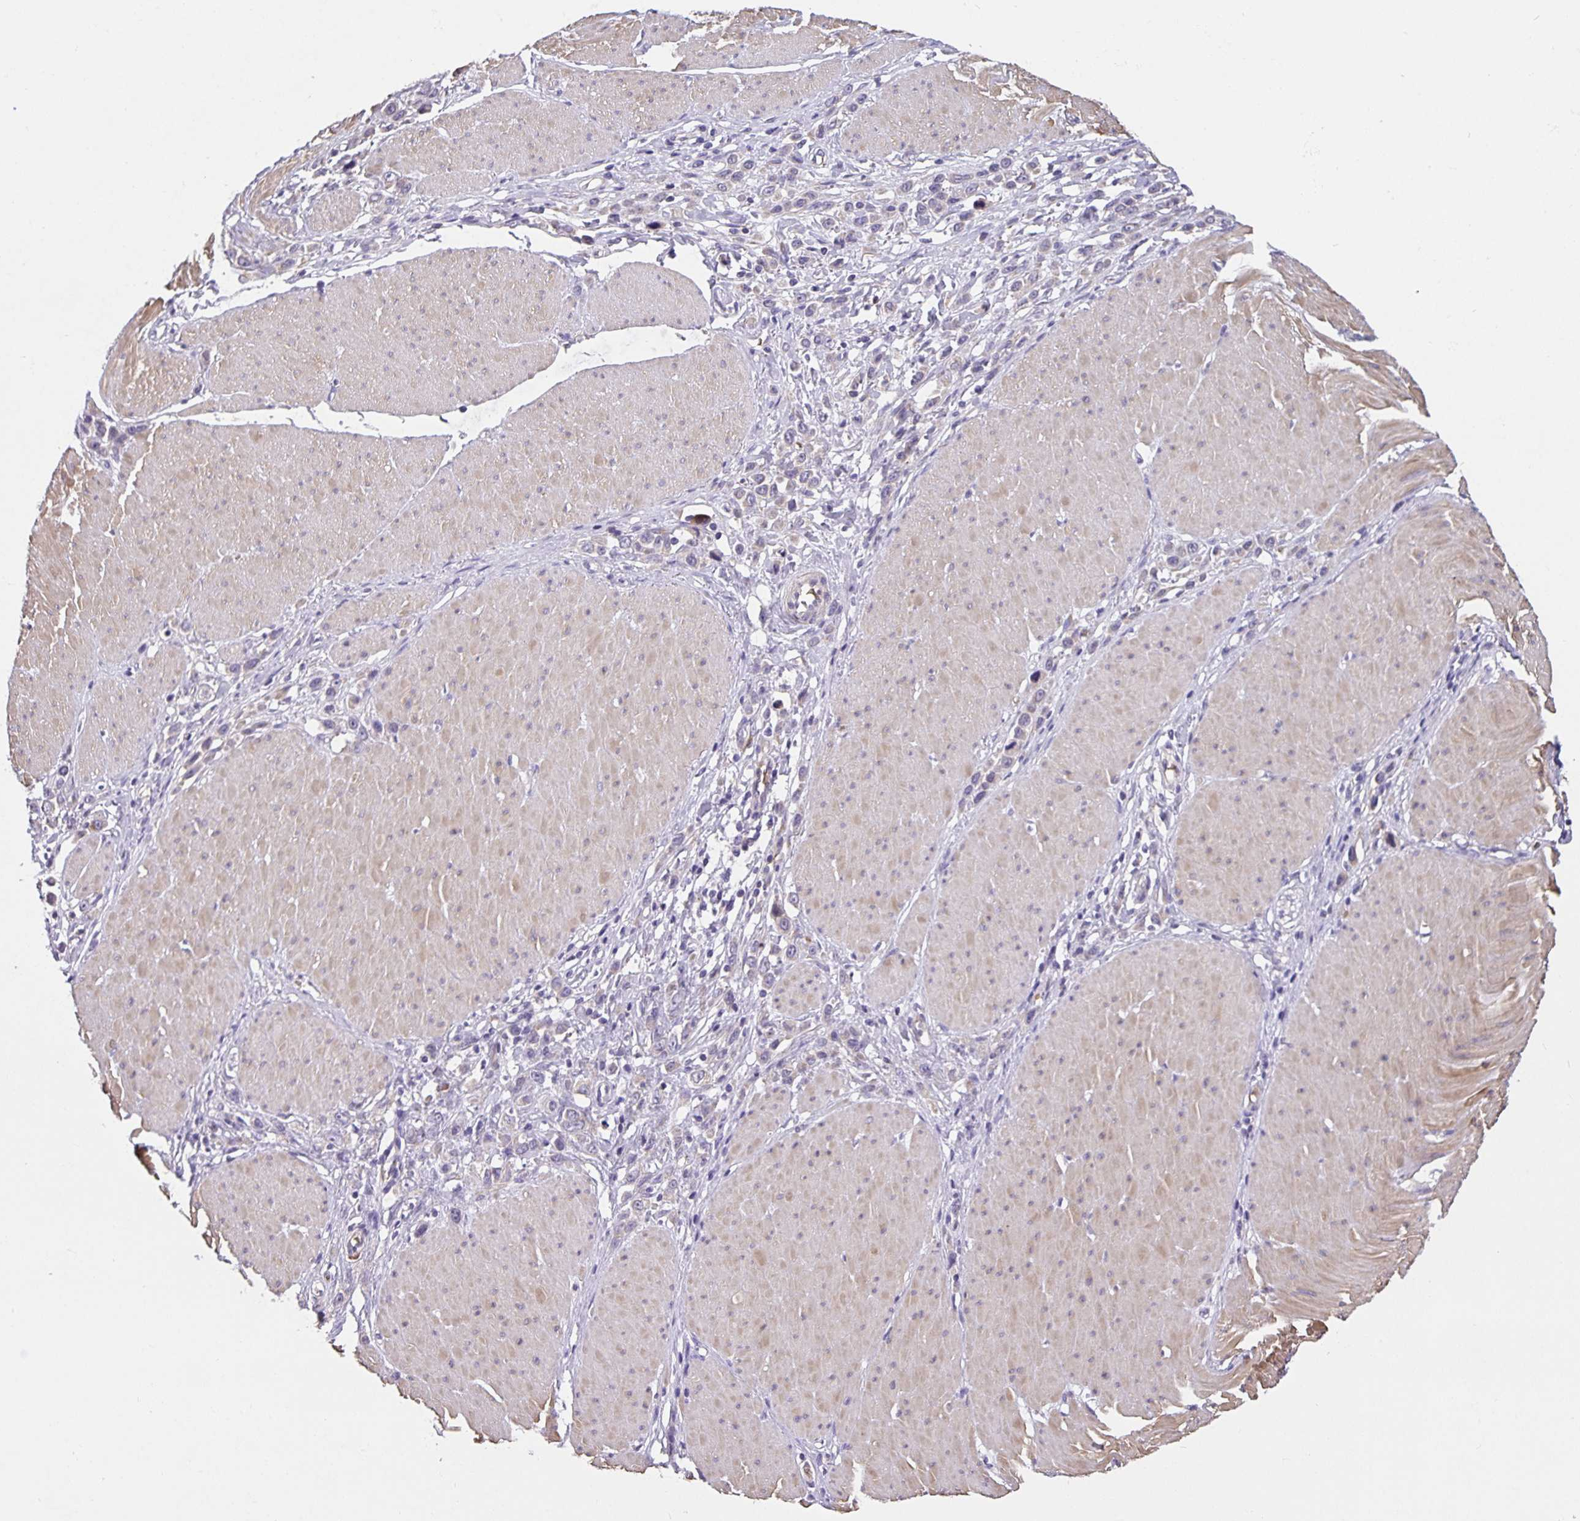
{"staining": {"intensity": "weak", "quantity": "<25%", "location": "cytoplasmic/membranous"}, "tissue": "stomach cancer", "cell_type": "Tumor cells", "image_type": "cancer", "snomed": [{"axis": "morphology", "description": "Adenocarcinoma, NOS"}, {"axis": "topography", "description": "Stomach"}], "caption": "High magnification brightfield microscopy of adenocarcinoma (stomach) stained with DAB (brown) and counterstained with hematoxylin (blue): tumor cells show no significant staining.", "gene": "TMEM71", "patient": {"sex": "male", "age": 47}}